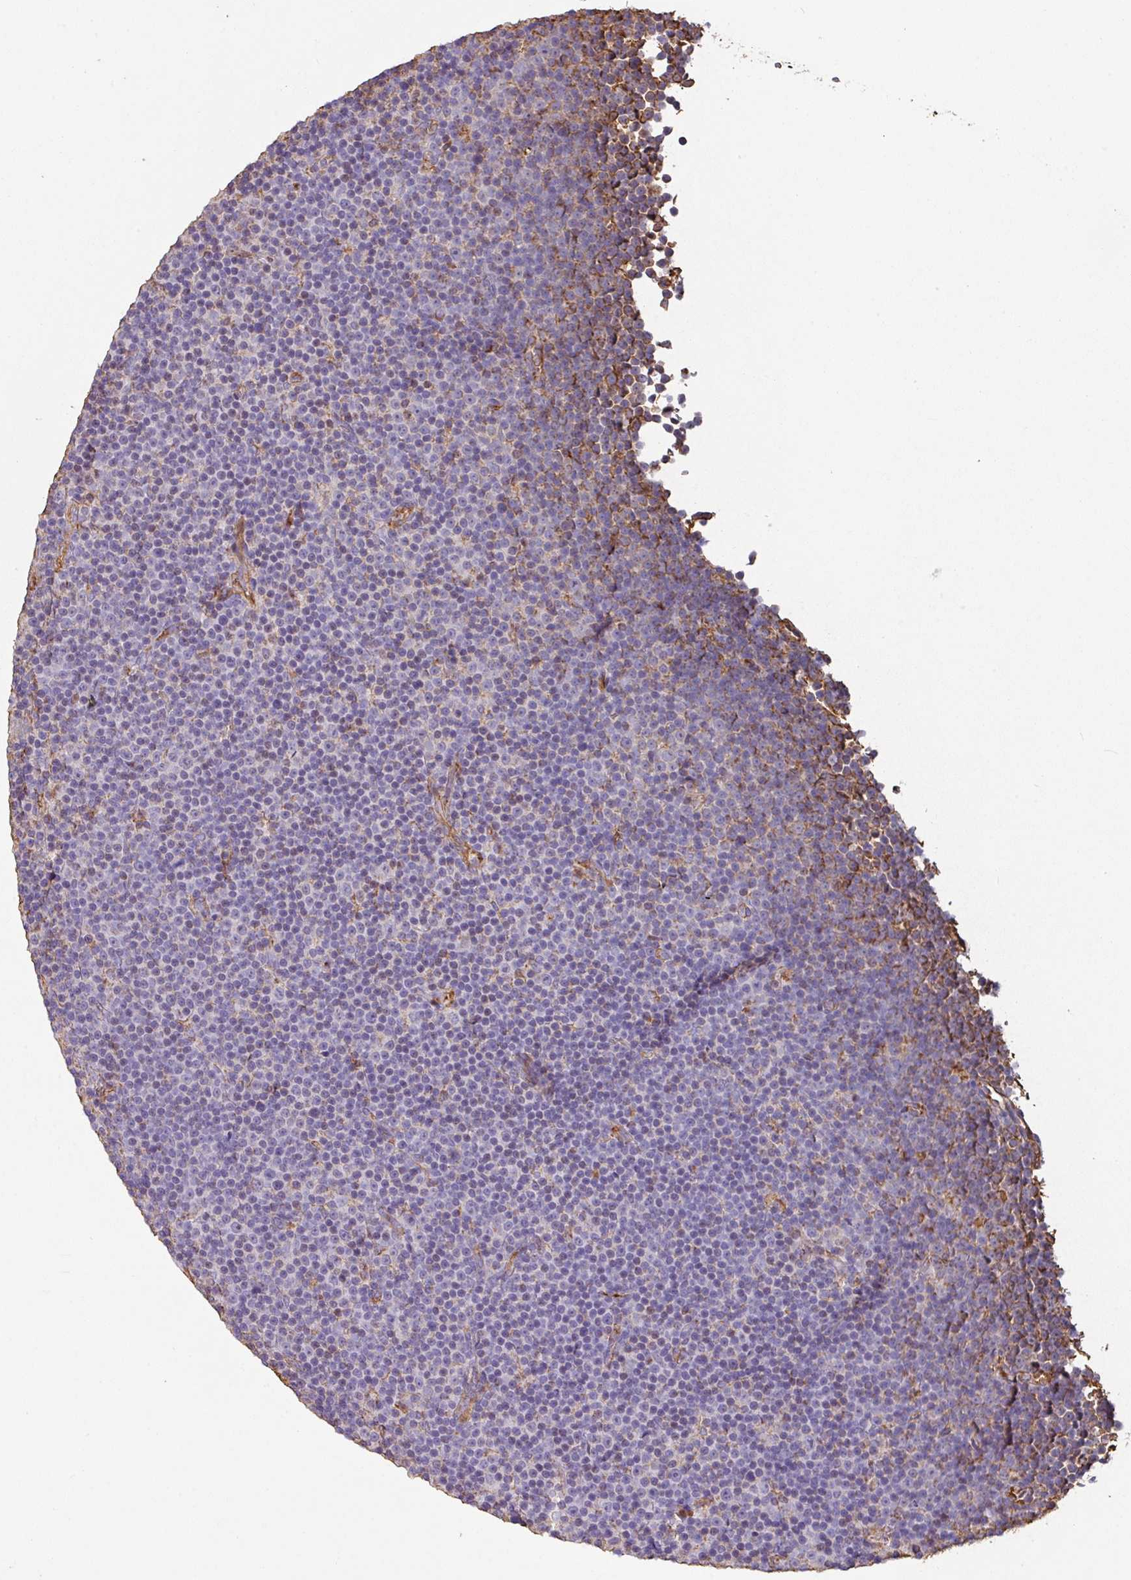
{"staining": {"intensity": "negative", "quantity": "none", "location": "none"}, "tissue": "lymphoma", "cell_type": "Tumor cells", "image_type": "cancer", "snomed": [{"axis": "morphology", "description": "Malignant lymphoma, non-Hodgkin's type, Low grade"}, {"axis": "topography", "description": "Lymph node"}], "caption": "Human malignant lymphoma, non-Hodgkin's type (low-grade) stained for a protein using immunohistochemistry exhibits no staining in tumor cells.", "gene": "ZNF280C", "patient": {"sex": "female", "age": 67}}